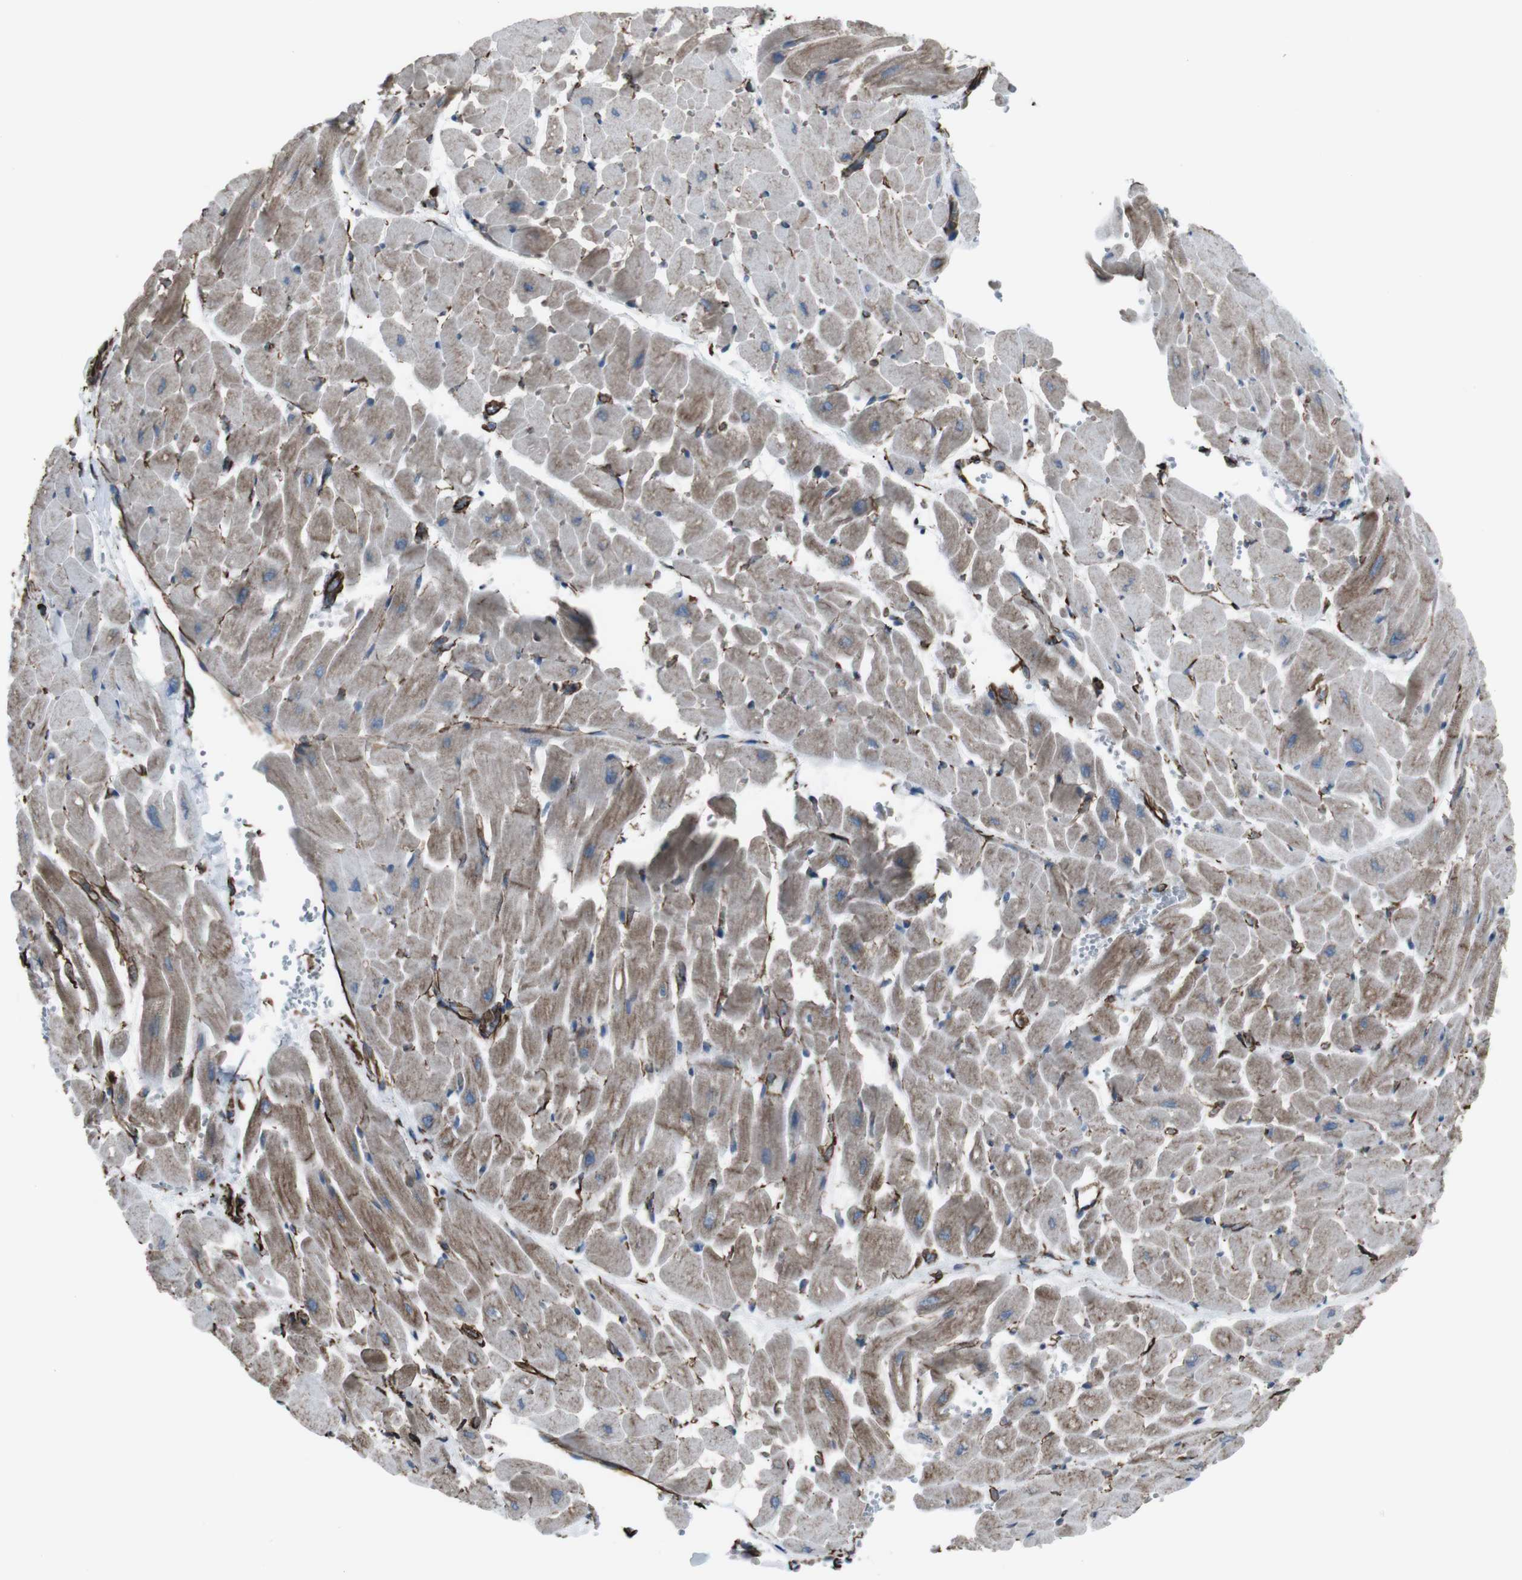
{"staining": {"intensity": "weak", "quantity": "25%-75%", "location": "cytoplasmic/membranous"}, "tissue": "heart muscle", "cell_type": "Cardiomyocytes", "image_type": "normal", "snomed": [{"axis": "morphology", "description": "Normal tissue, NOS"}, {"axis": "topography", "description": "Heart"}], "caption": "Weak cytoplasmic/membranous positivity for a protein is appreciated in about 25%-75% of cardiomyocytes of unremarkable heart muscle using IHC.", "gene": "ZDHHC6", "patient": {"sex": "male", "age": 45}}